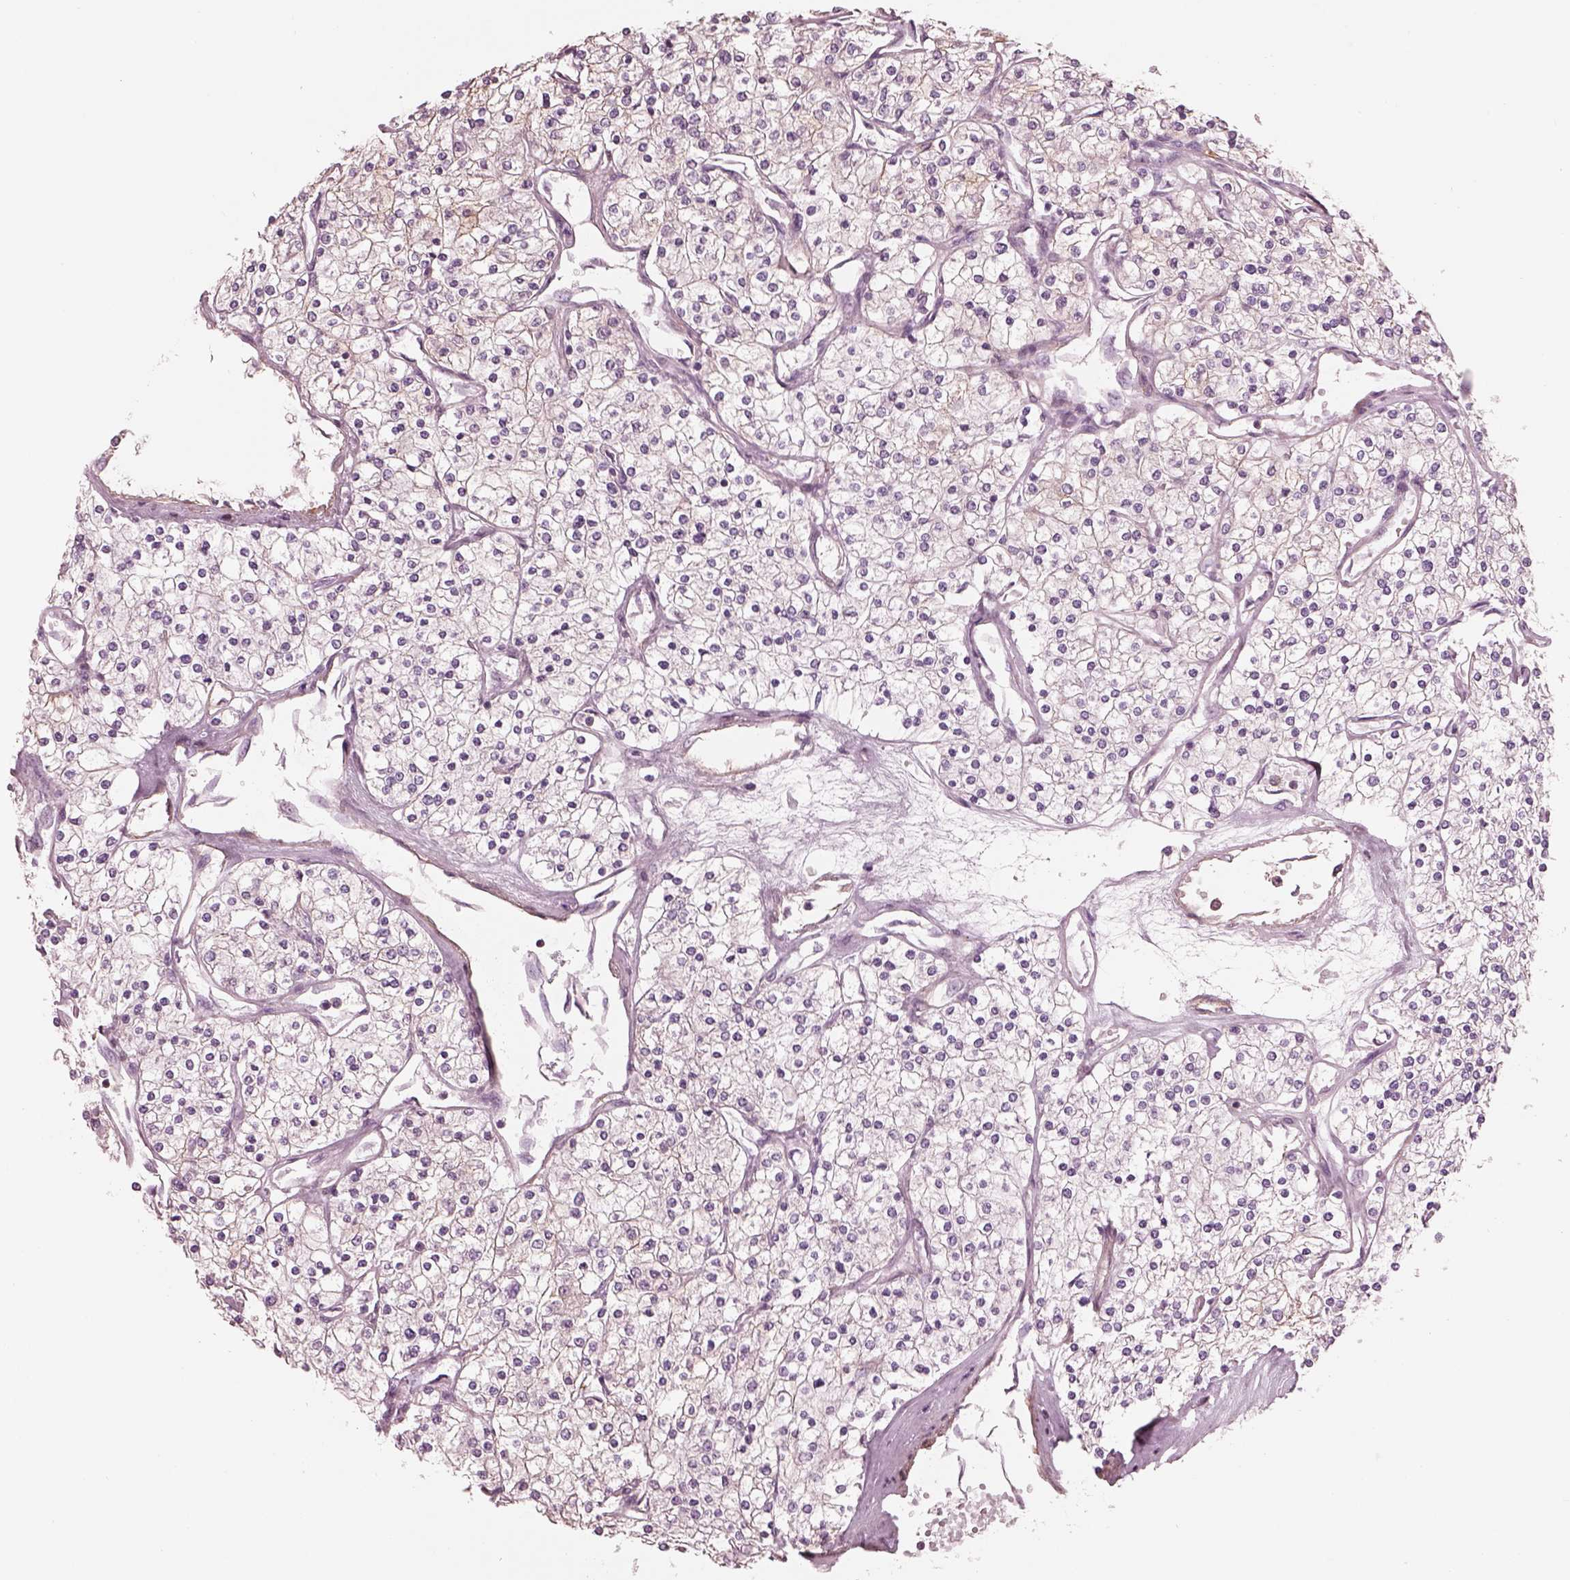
{"staining": {"intensity": "negative", "quantity": "none", "location": "none"}, "tissue": "renal cancer", "cell_type": "Tumor cells", "image_type": "cancer", "snomed": [{"axis": "morphology", "description": "Adenocarcinoma, NOS"}, {"axis": "topography", "description": "Kidney"}], "caption": "Tumor cells are negative for brown protein staining in renal adenocarcinoma.", "gene": "ELAPOR1", "patient": {"sex": "male", "age": 80}}